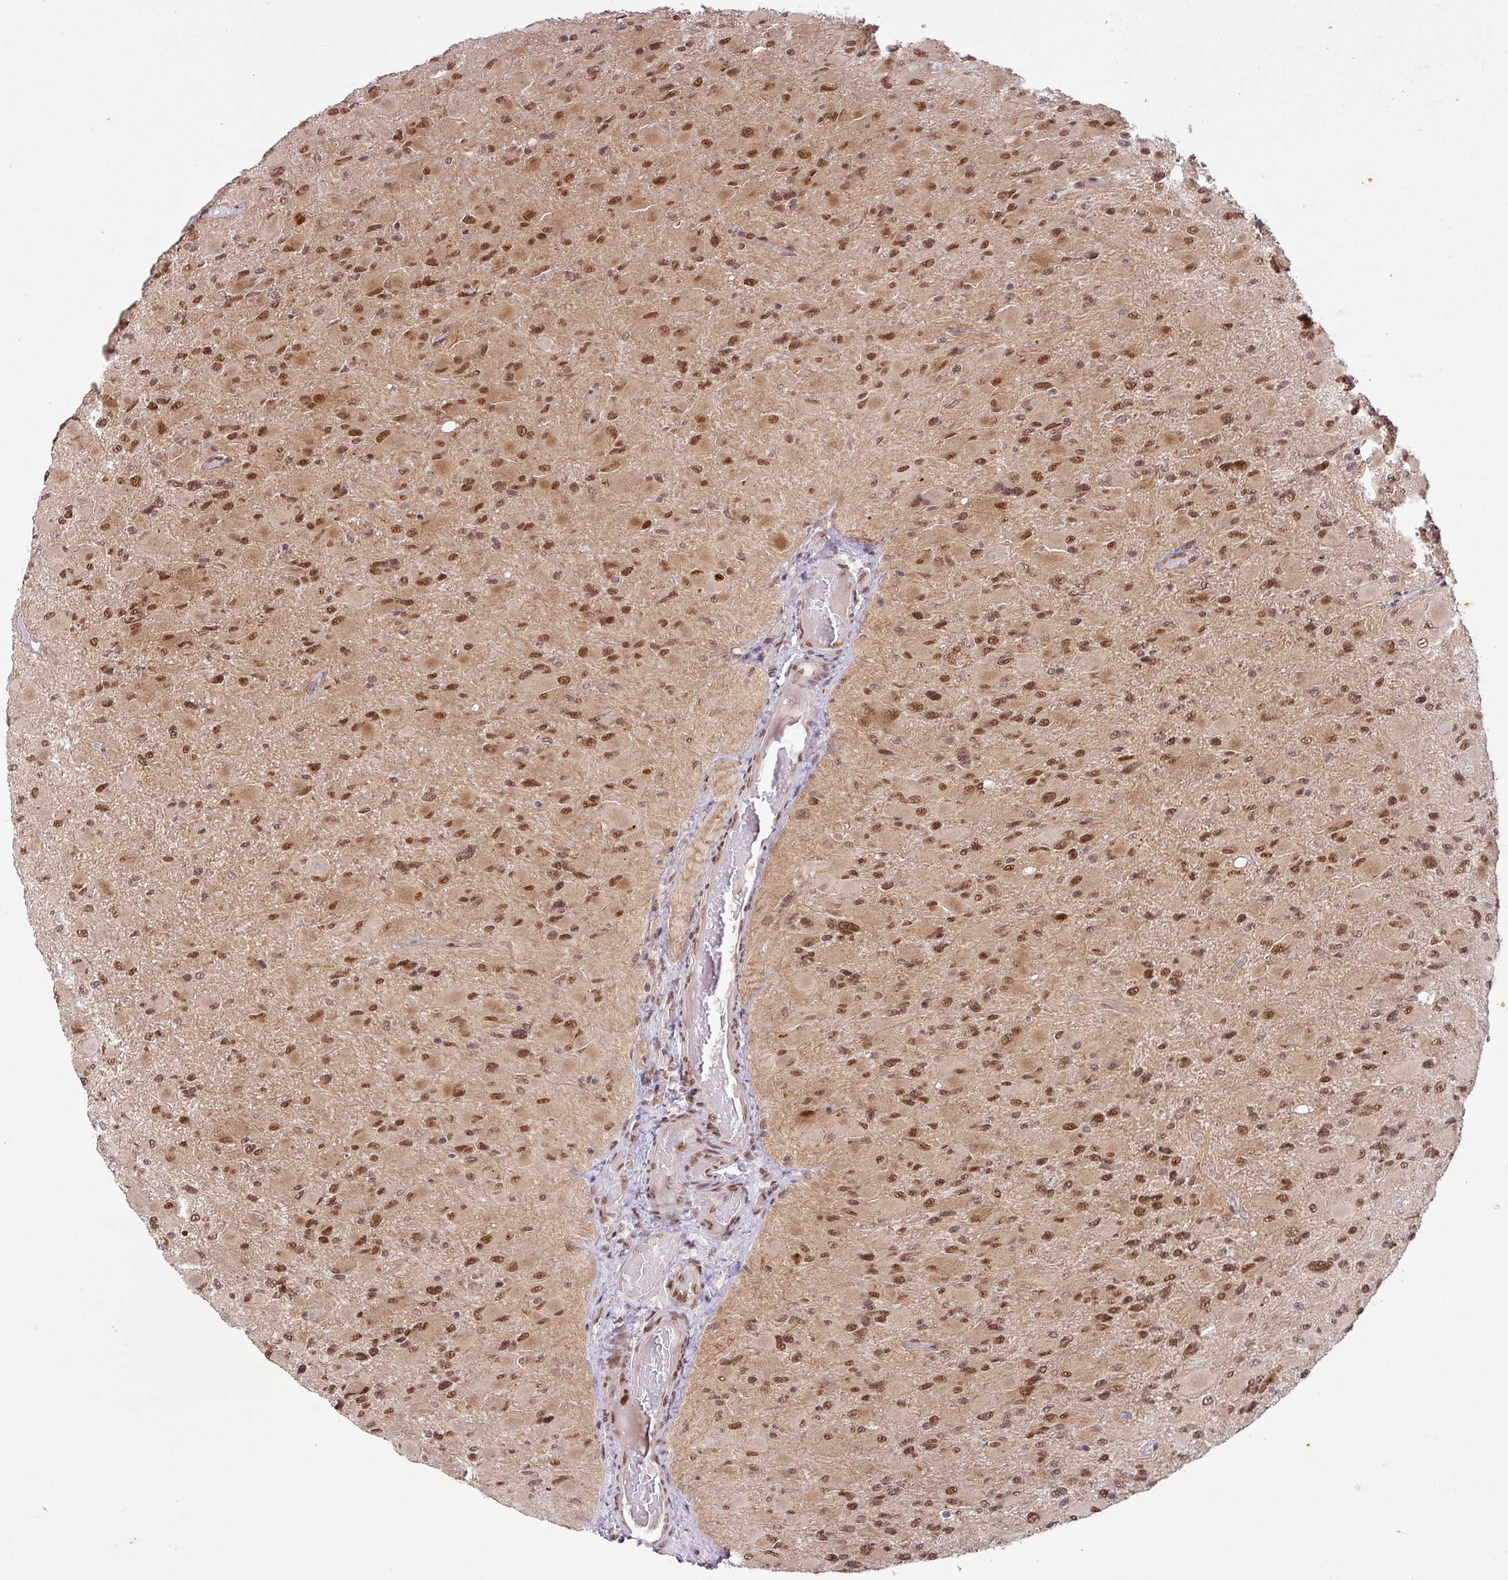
{"staining": {"intensity": "moderate", "quantity": ">75%", "location": "nuclear"}, "tissue": "glioma", "cell_type": "Tumor cells", "image_type": "cancer", "snomed": [{"axis": "morphology", "description": "Glioma, malignant, High grade"}, {"axis": "topography", "description": "Cerebral cortex"}], "caption": "Human high-grade glioma (malignant) stained with a brown dye shows moderate nuclear positive positivity in approximately >75% of tumor cells.", "gene": "SRSF2", "patient": {"sex": "female", "age": 36}}